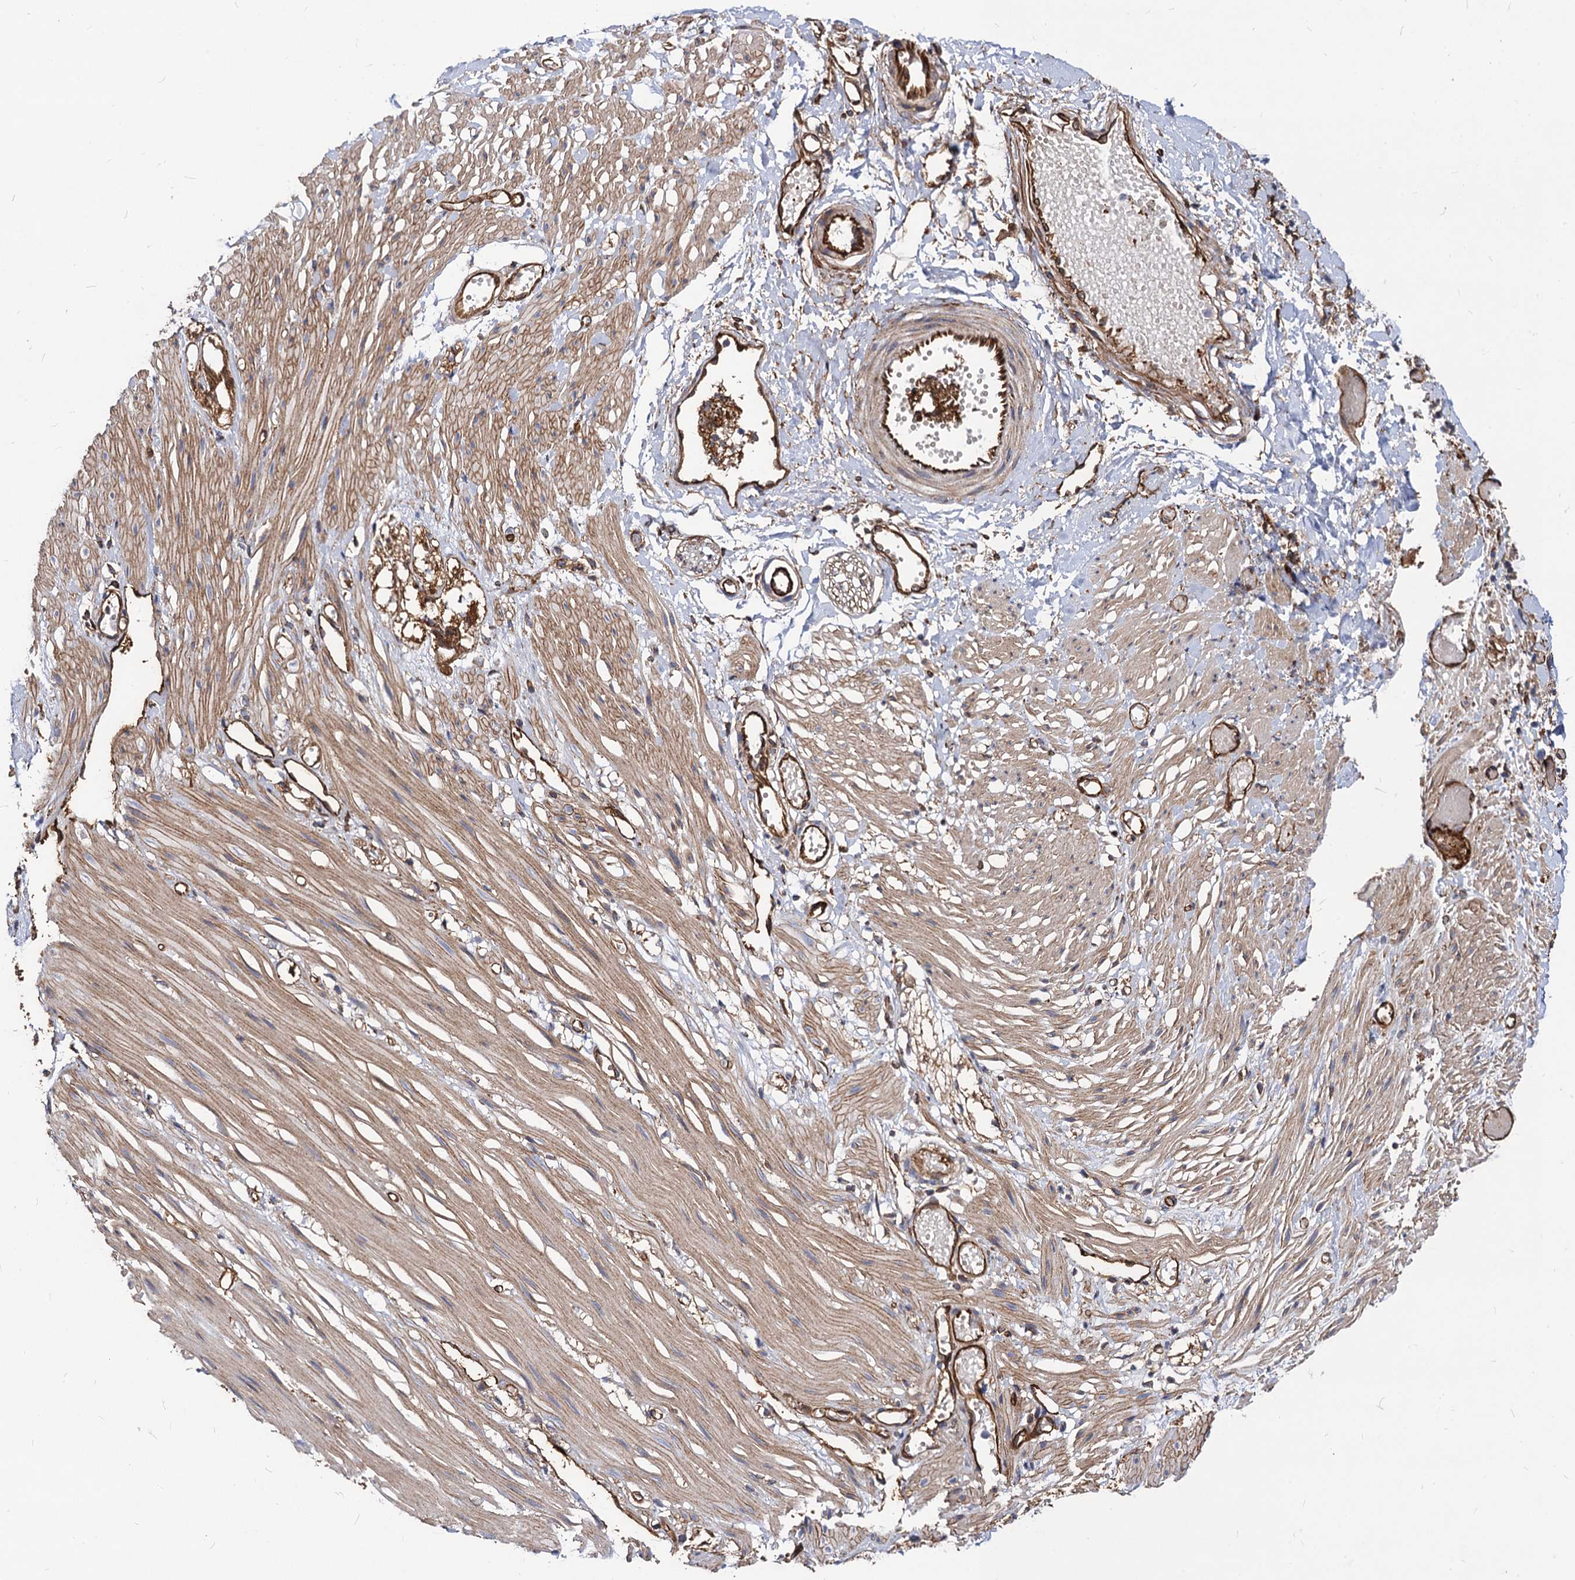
{"staining": {"intensity": "strong", "quantity": ">75%", "location": "cytoplasmic/membranous"}, "tissue": "adipose tissue", "cell_type": "Adipocytes", "image_type": "normal", "snomed": [{"axis": "morphology", "description": "Normal tissue, NOS"}, {"axis": "morphology", "description": "Adenocarcinoma, NOS"}, {"axis": "topography", "description": "Colon"}, {"axis": "topography", "description": "Peripheral nerve tissue"}], "caption": "Adipocytes display high levels of strong cytoplasmic/membranous staining in approximately >75% of cells in benign human adipose tissue.", "gene": "CIP2A", "patient": {"sex": "male", "age": 14}}